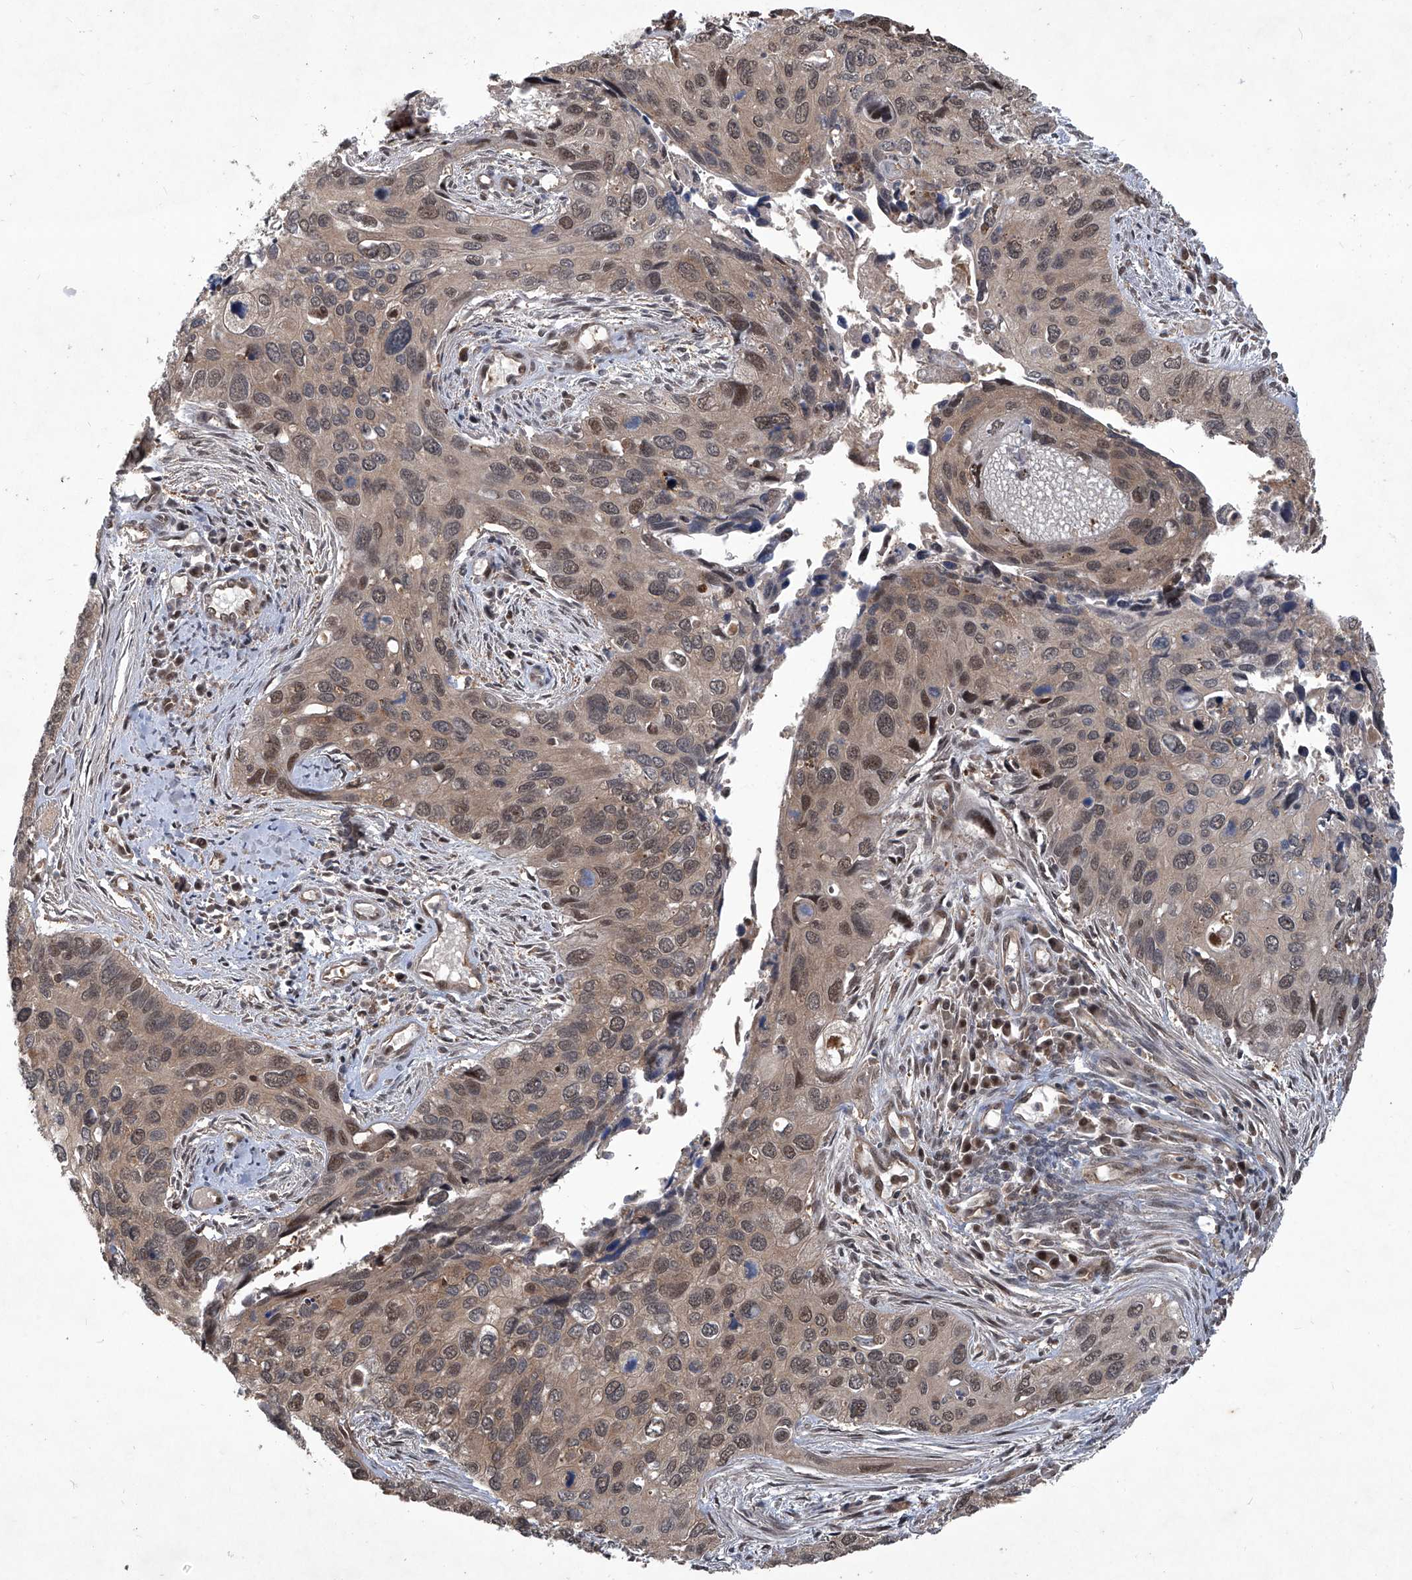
{"staining": {"intensity": "moderate", "quantity": ">75%", "location": "cytoplasmic/membranous"}, "tissue": "cervical cancer", "cell_type": "Tumor cells", "image_type": "cancer", "snomed": [{"axis": "morphology", "description": "Squamous cell carcinoma, NOS"}, {"axis": "topography", "description": "Cervix"}], "caption": "A medium amount of moderate cytoplasmic/membranous expression is seen in approximately >75% of tumor cells in cervical cancer tissue.", "gene": "PSMB1", "patient": {"sex": "female", "age": 55}}